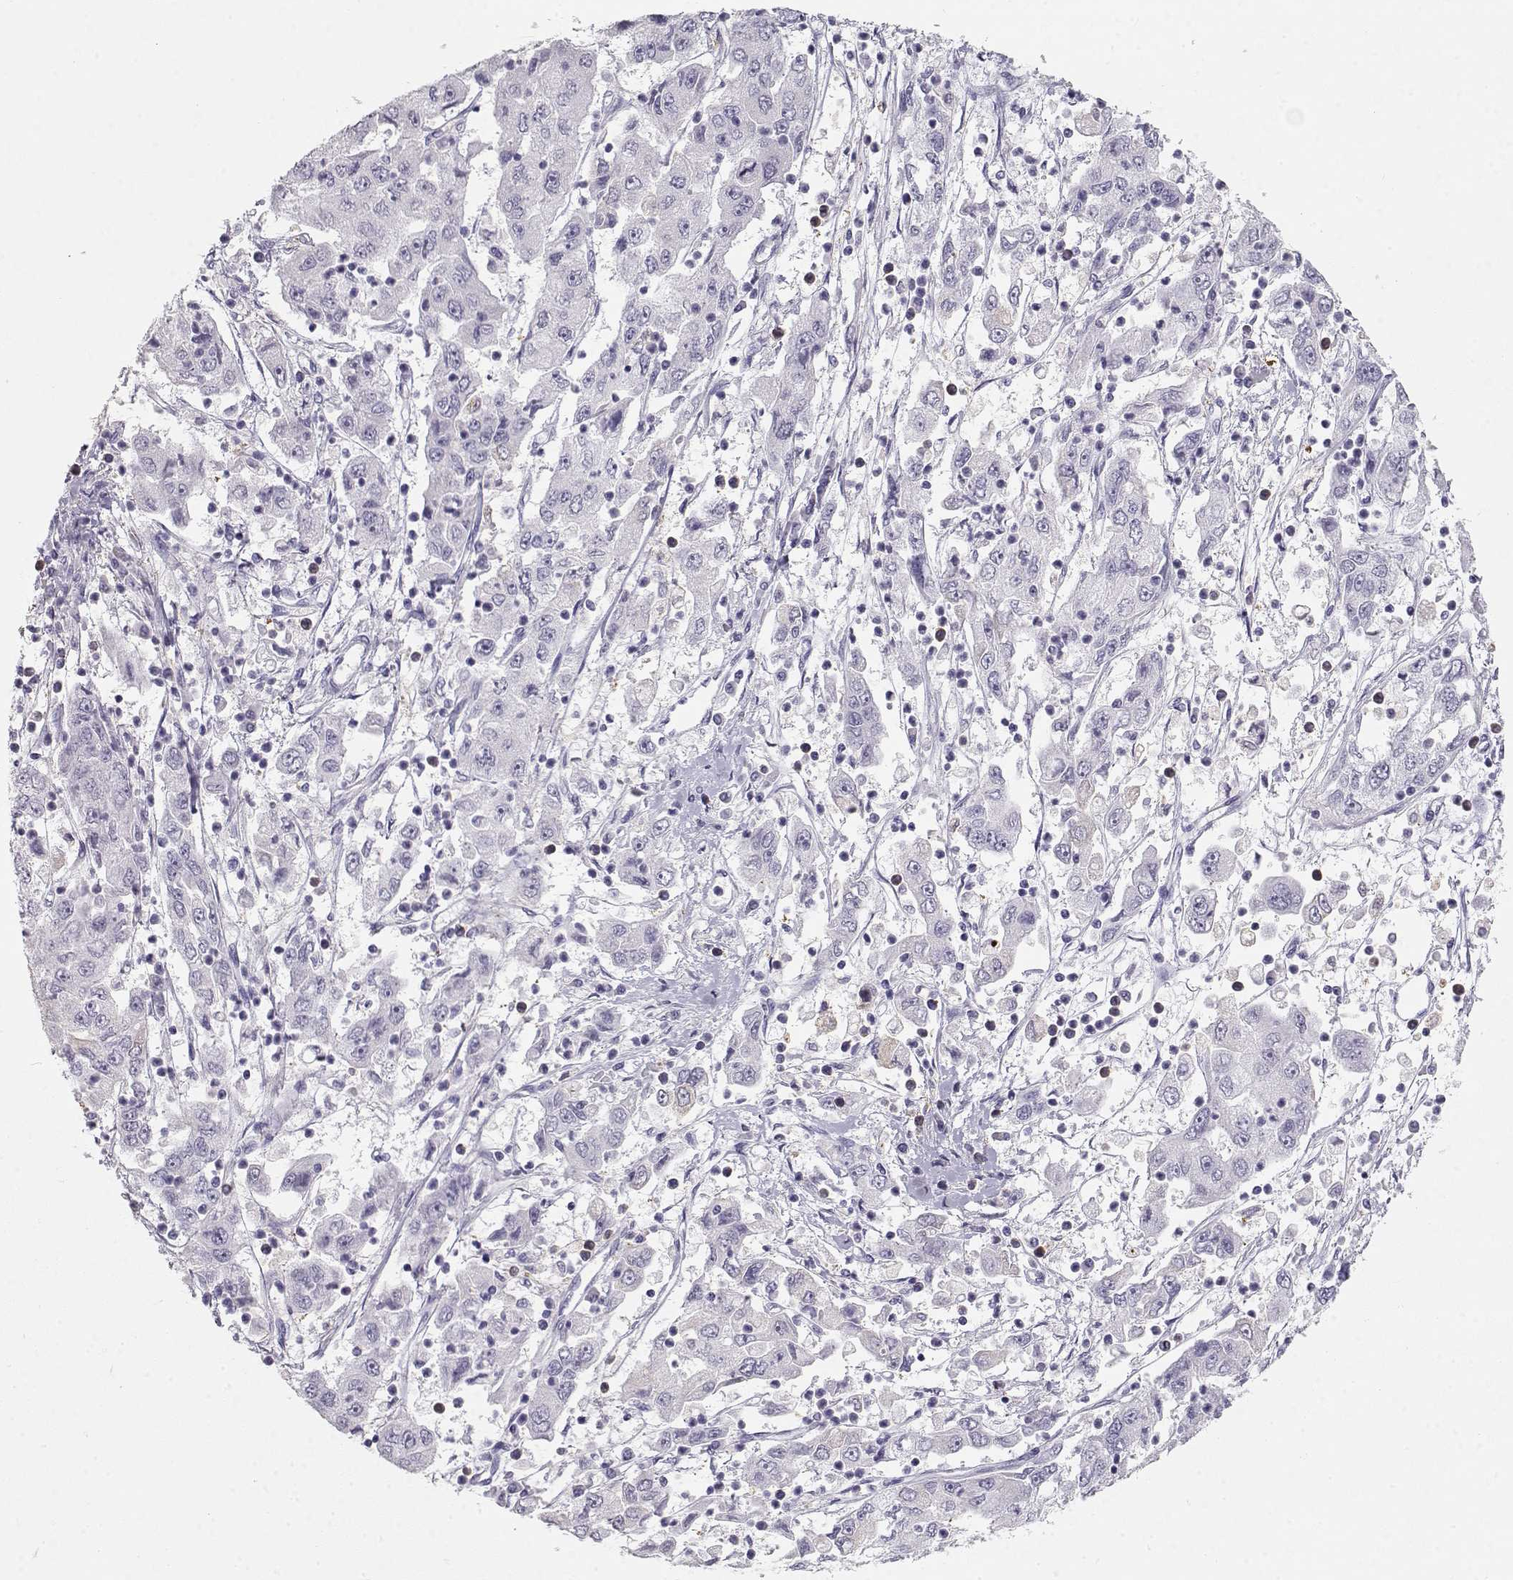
{"staining": {"intensity": "negative", "quantity": "none", "location": "none"}, "tissue": "cervical cancer", "cell_type": "Tumor cells", "image_type": "cancer", "snomed": [{"axis": "morphology", "description": "Squamous cell carcinoma, NOS"}, {"axis": "topography", "description": "Cervix"}], "caption": "There is no significant expression in tumor cells of cervical cancer.", "gene": "NUTM1", "patient": {"sex": "female", "age": 36}}